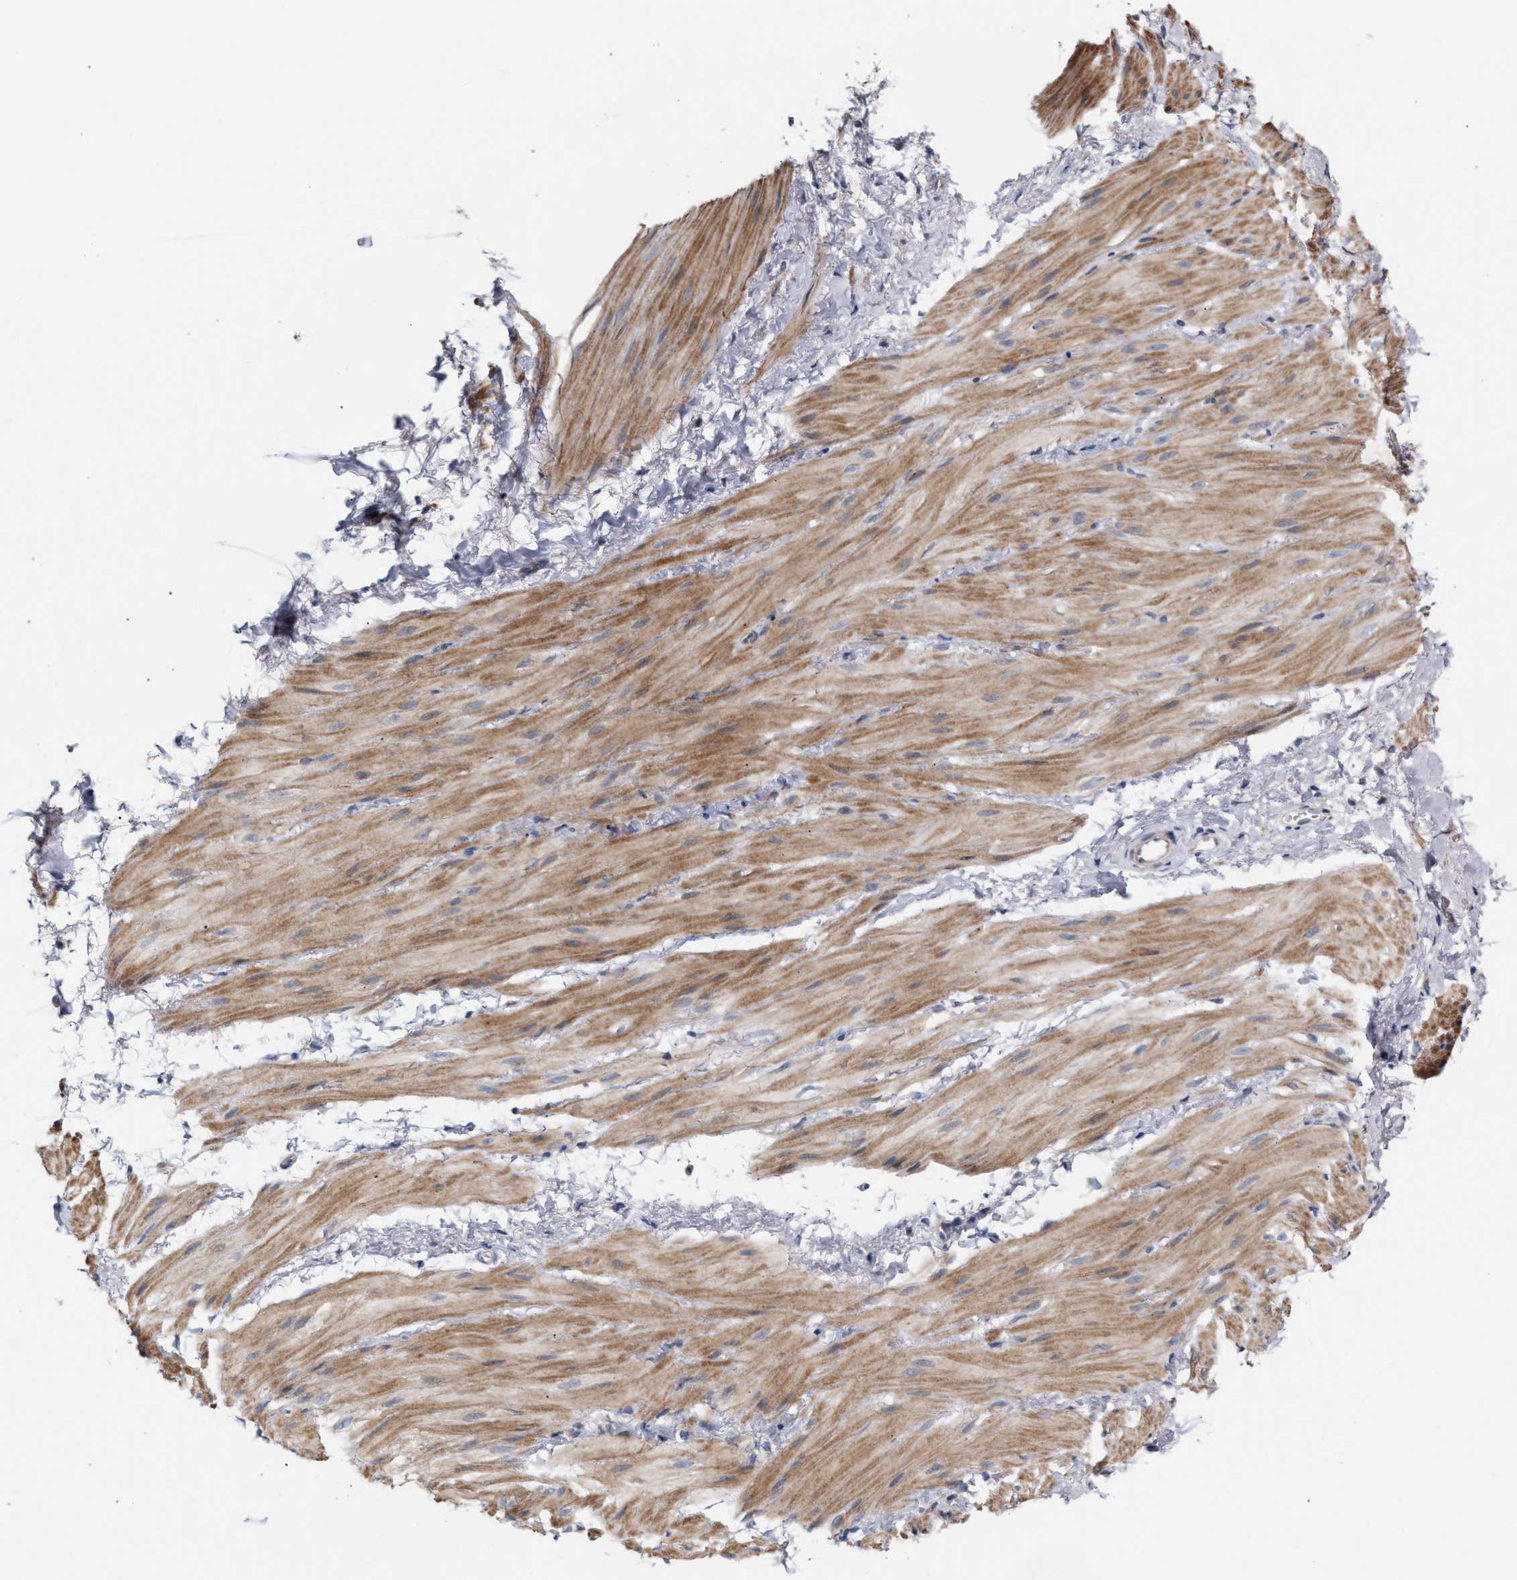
{"staining": {"intensity": "moderate", "quantity": "25%-75%", "location": "cytoplasmic/membranous"}, "tissue": "smooth muscle", "cell_type": "Smooth muscle cells", "image_type": "normal", "snomed": [{"axis": "morphology", "description": "Normal tissue, NOS"}, {"axis": "topography", "description": "Smooth muscle"}], "caption": "Smooth muscle stained for a protein (brown) displays moderate cytoplasmic/membranous positive positivity in about 25%-75% of smooth muscle cells.", "gene": "RNF135", "patient": {"sex": "male", "age": 16}}